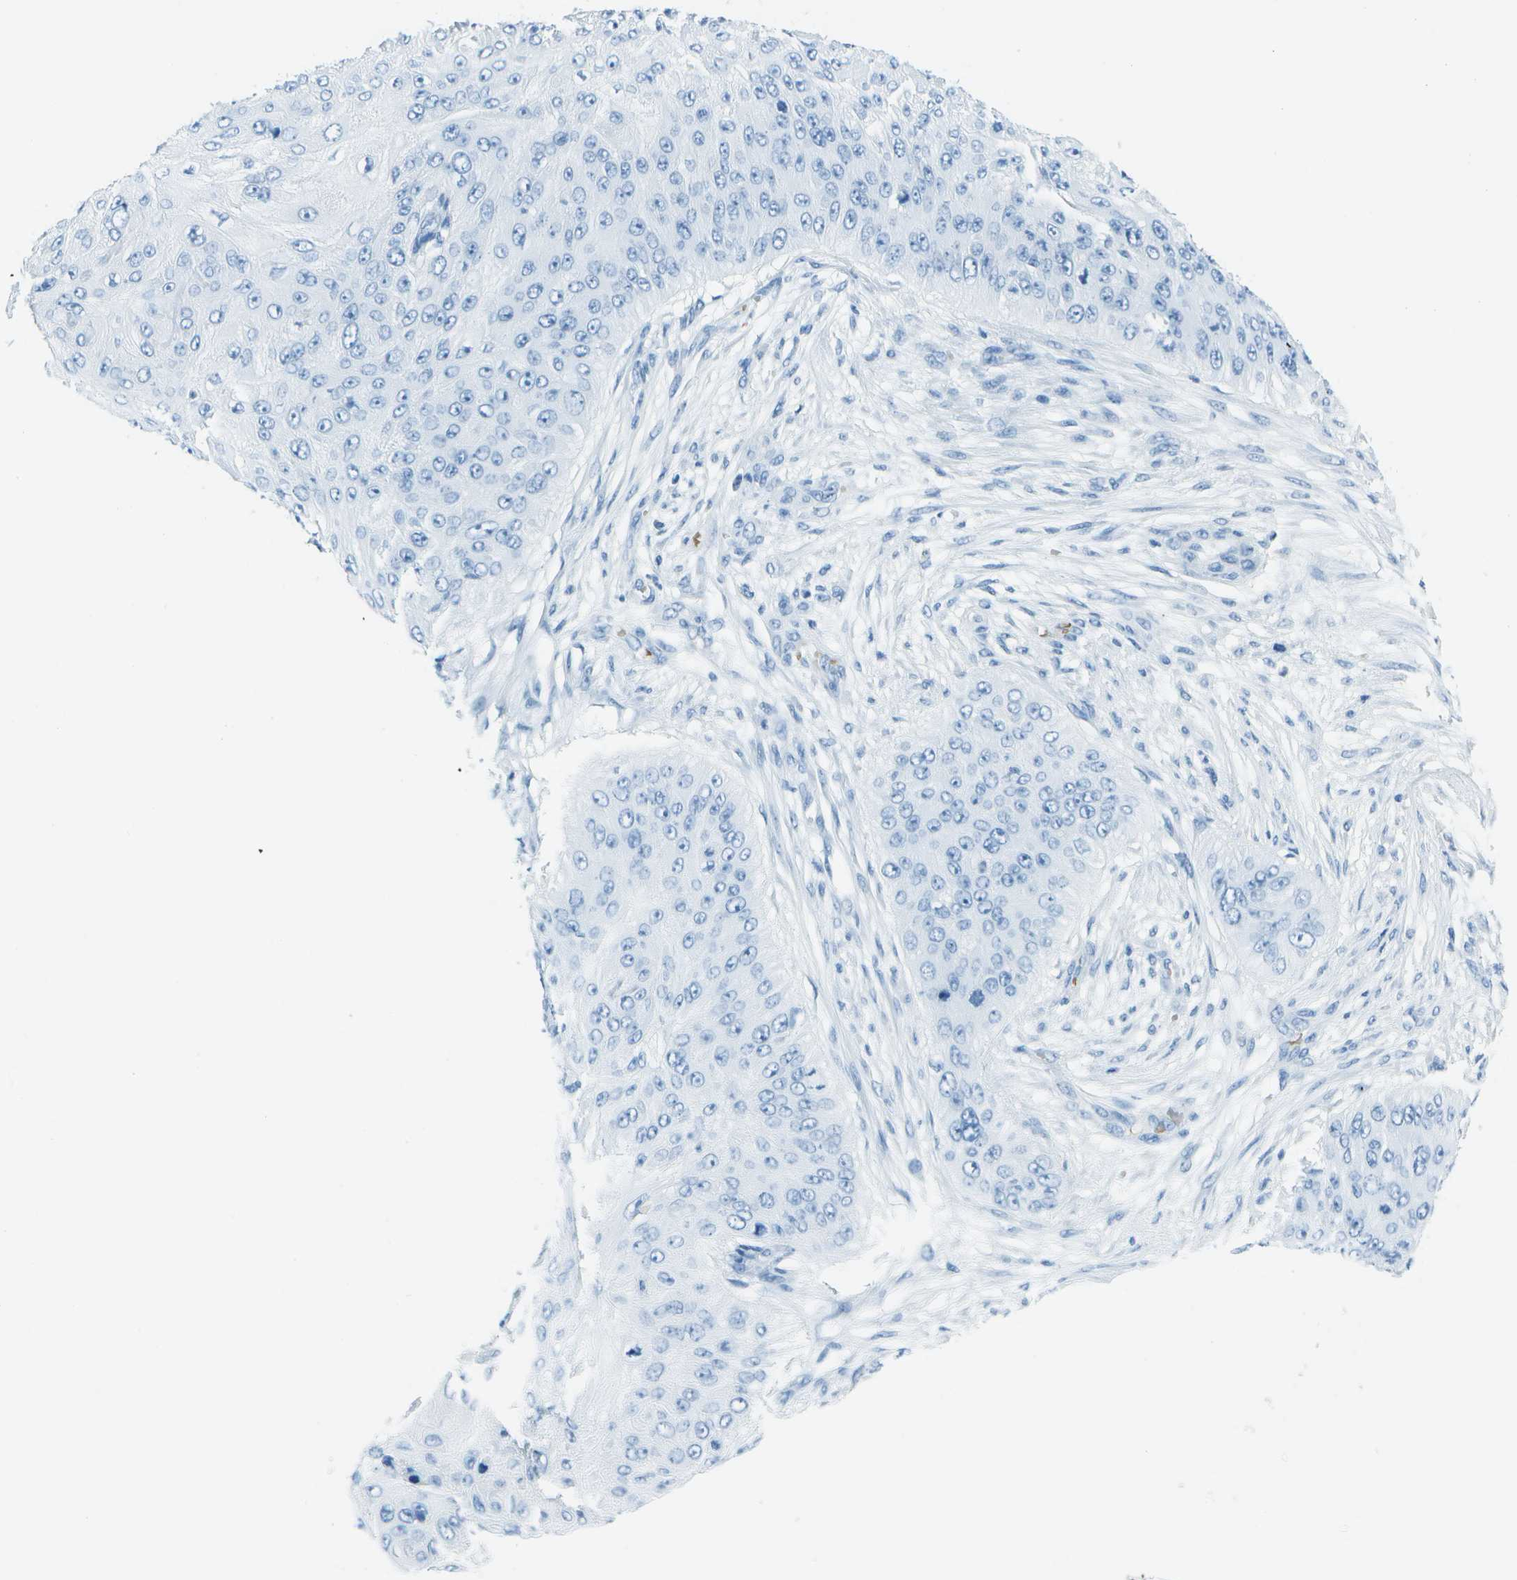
{"staining": {"intensity": "negative", "quantity": "none", "location": "none"}, "tissue": "skin cancer", "cell_type": "Tumor cells", "image_type": "cancer", "snomed": [{"axis": "morphology", "description": "Squamous cell carcinoma, NOS"}, {"axis": "topography", "description": "Skin"}], "caption": "Squamous cell carcinoma (skin) was stained to show a protein in brown. There is no significant expression in tumor cells.", "gene": "ASL", "patient": {"sex": "female", "age": 80}}